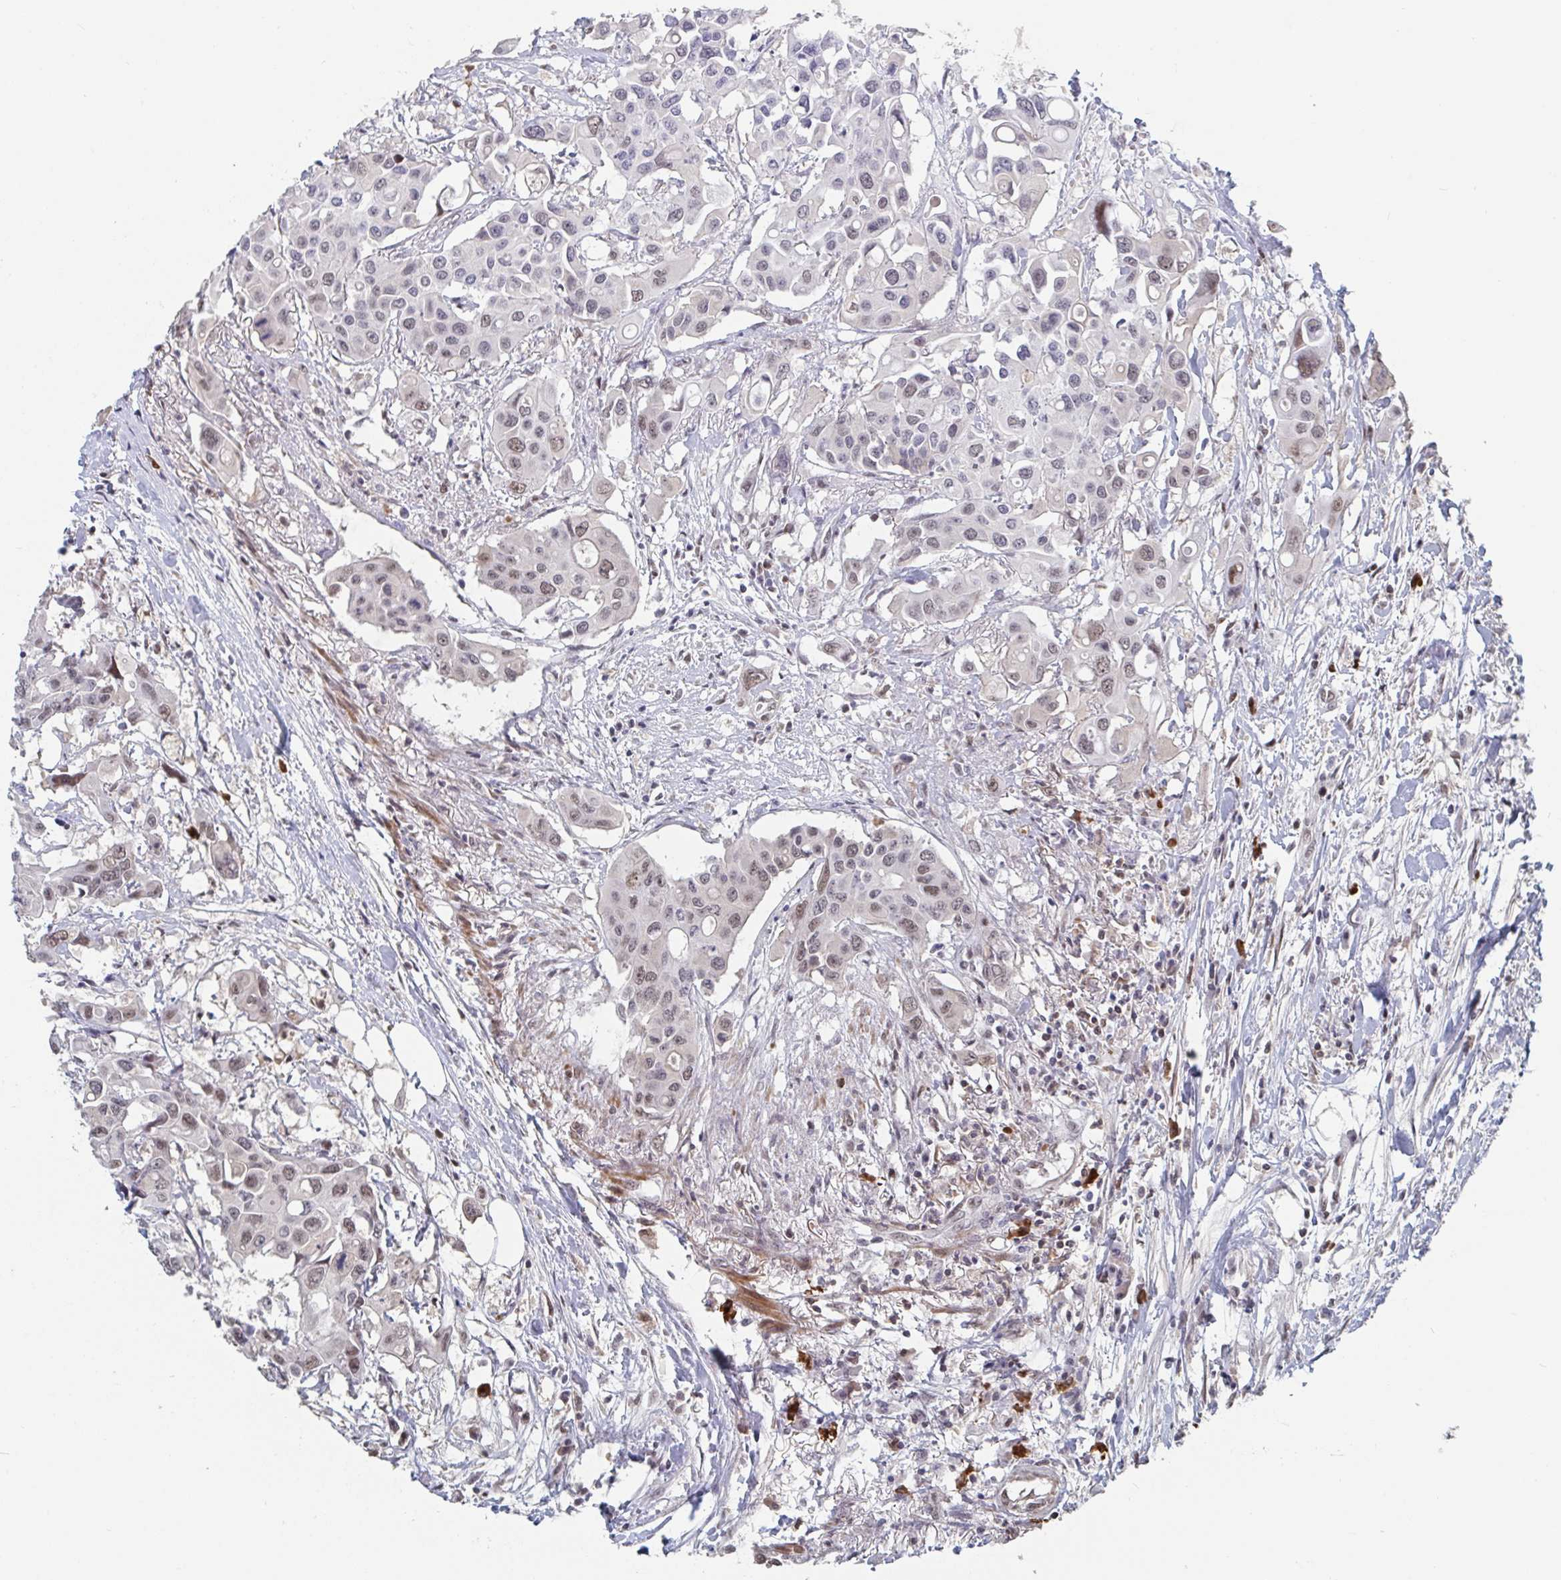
{"staining": {"intensity": "moderate", "quantity": "25%-75%", "location": "nuclear"}, "tissue": "colorectal cancer", "cell_type": "Tumor cells", "image_type": "cancer", "snomed": [{"axis": "morphology", "description": "Adenocarcinoma, NOS"}, {"axis": "topography", "description": "Colon"}], "caption": "IHC (DAB) staining of colorectal adenocarcinoma exhibits moderate nuclear protein expression in approximately 25%-75% of tumor cells. (DAB IHC, brown staining for protein, blue staining for nuclei).", "gene": "BCL7B", "patient": {"sex": "male", "age": 77}}